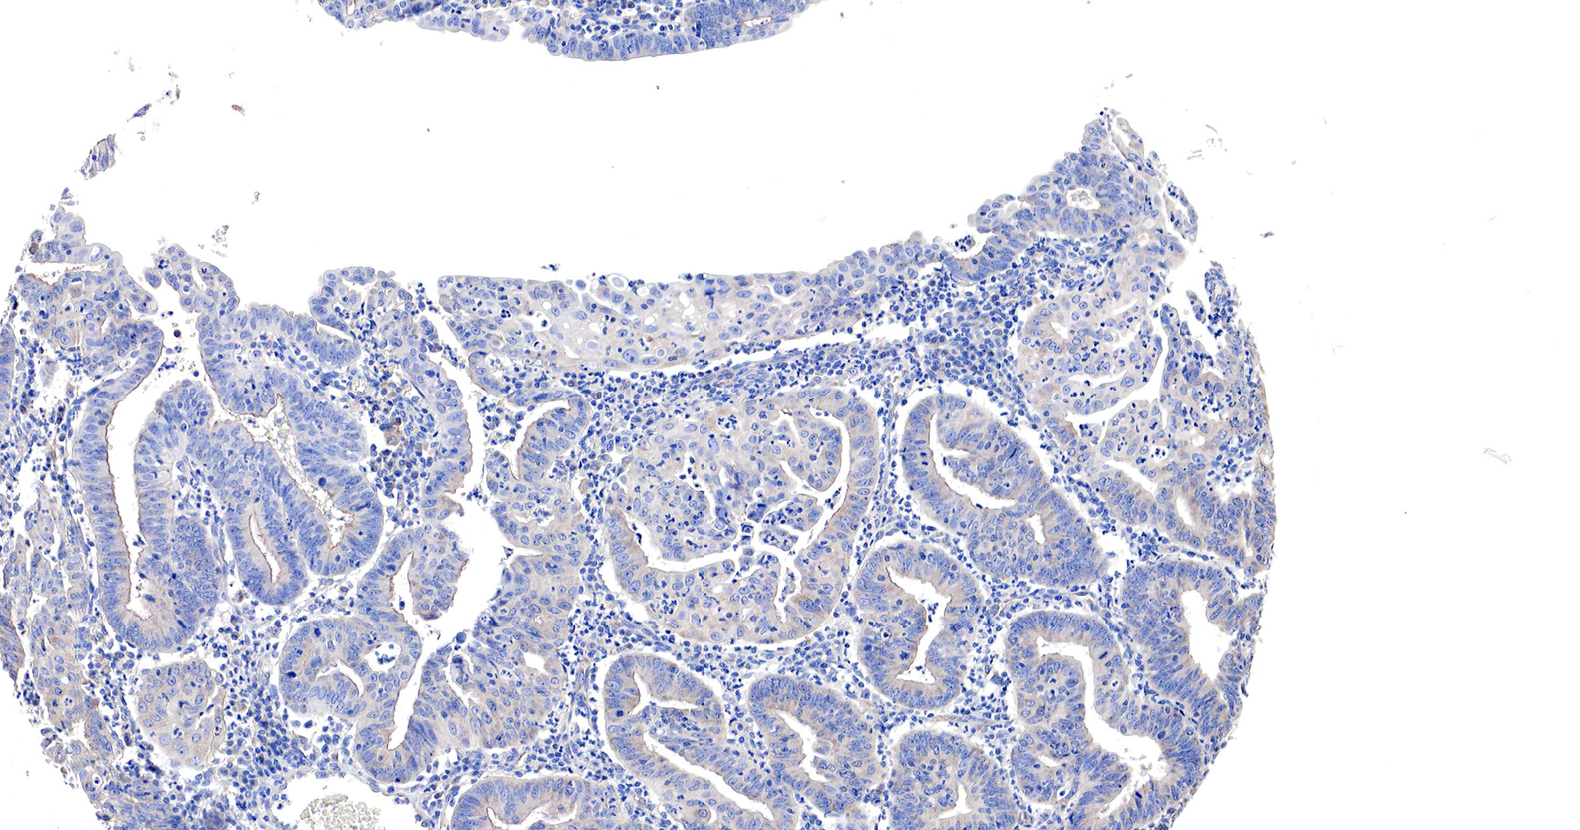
{"staining": {"intensity": "weak", "quantity": "25%-75%", "location": "cytoplasmic/membranous"}, "tissue": "endometrial cancer", "cell_type": "Tumor cells", "image_type": "cancer", "snomed": [{"axis": "morphology", "description": "Adenocarcinoma, NOS"}, {"axis": "topography", "description": "Endometrium"}], "caption": "A brown stain shows weak cytoplasmic/membranous positivity of a protein in endometrial adenocarcinoma tumor cells. (DAB IHC, brown staining for protein, blue staining for nuclei).", "gene": "RDX", "patient": {"sex": "female", "age": 60}}